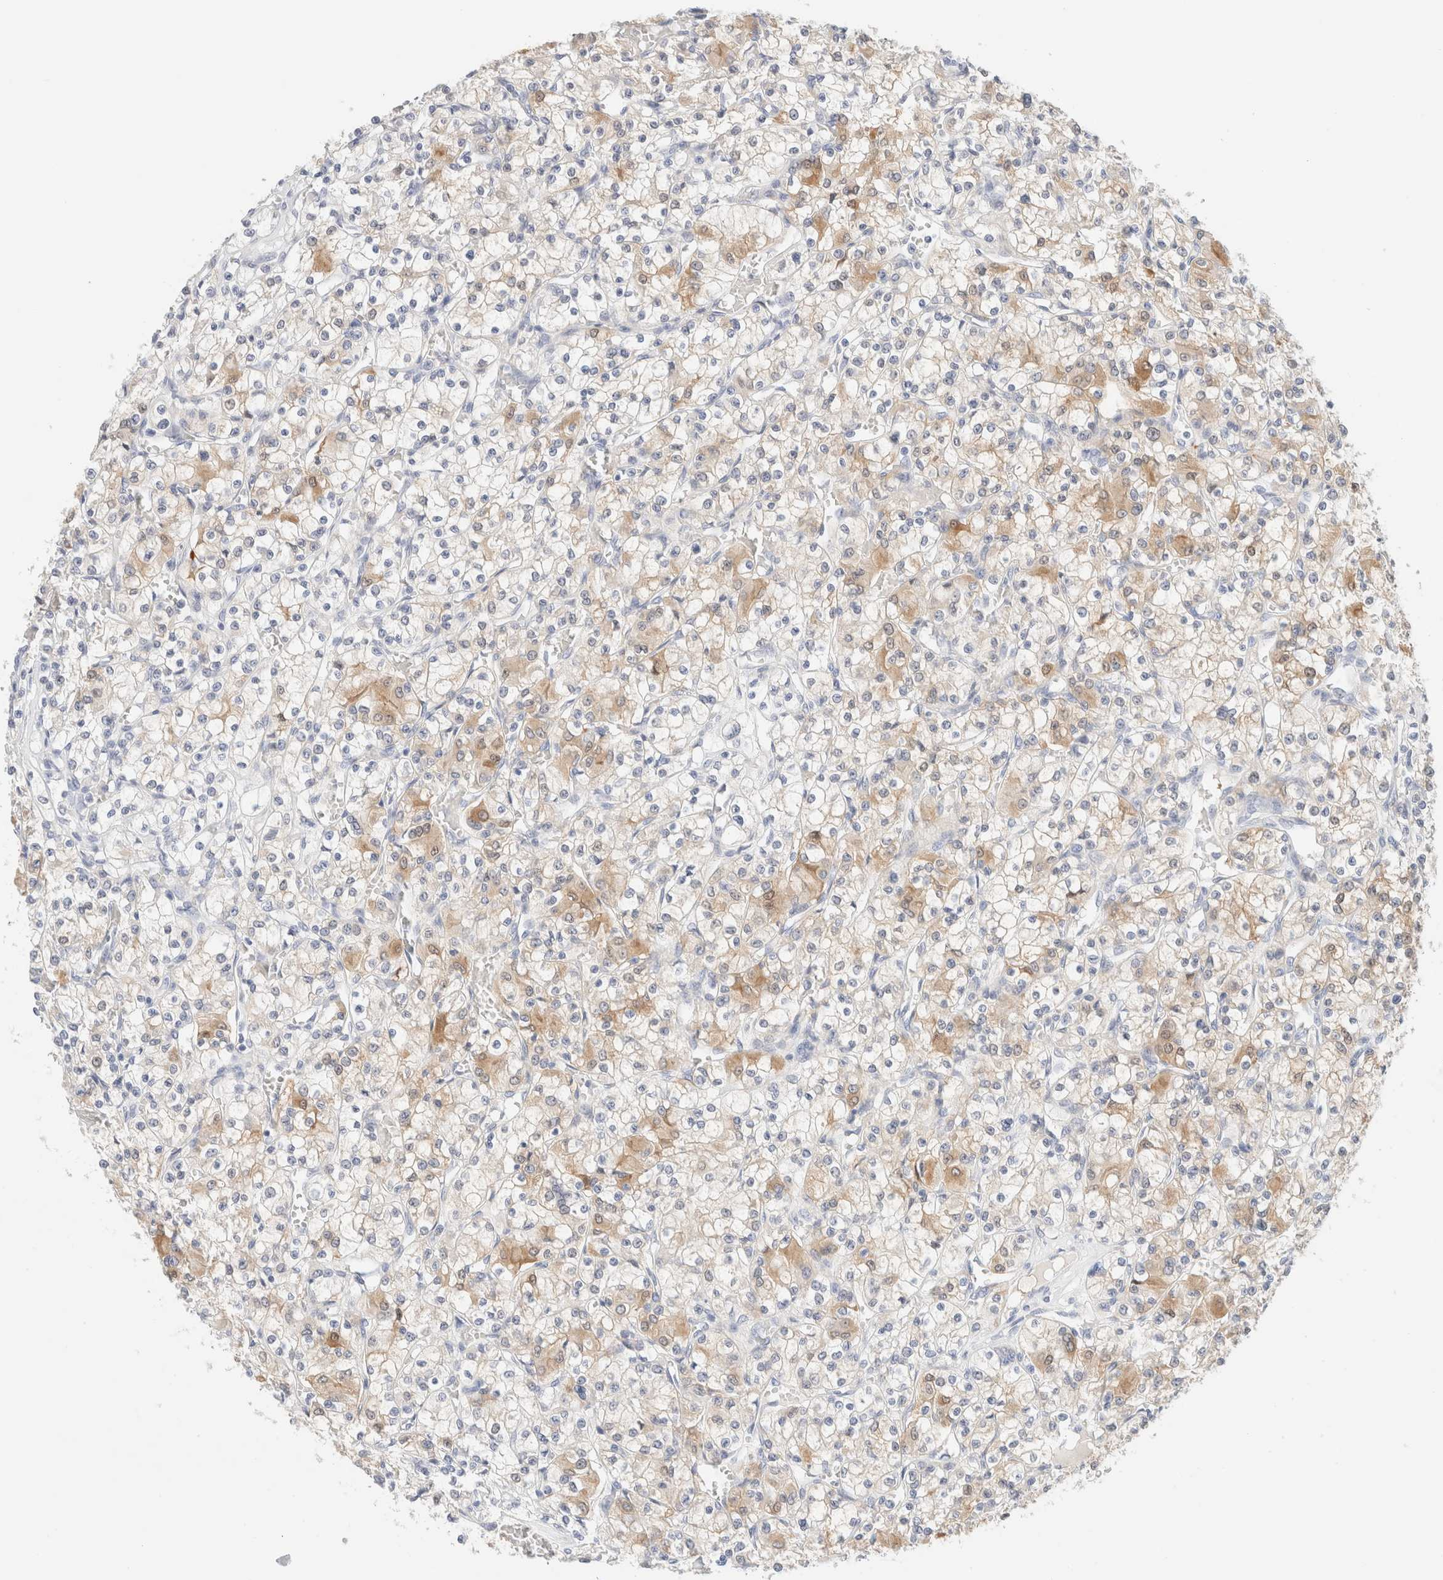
{"staining": {"intensity": "moderate", "quantity": "25%-75%", "location": "cytoplasmic/membranous"}, "tissue": "renal cancer", "cell_type": "Tumor cells", "image_type": "cancer", "snomed": [{"axis": "morphology", "description": "Adenocarcinoma, NOS"}, {"axis": "topography", "description": "Kidney"}], "caption": "Renal adenocarcinoma stained with a protein marker demonstrates moderate staining in tumor cells.", "gene": "DPYS", "patient": {"sex": "female", "age": 59}}